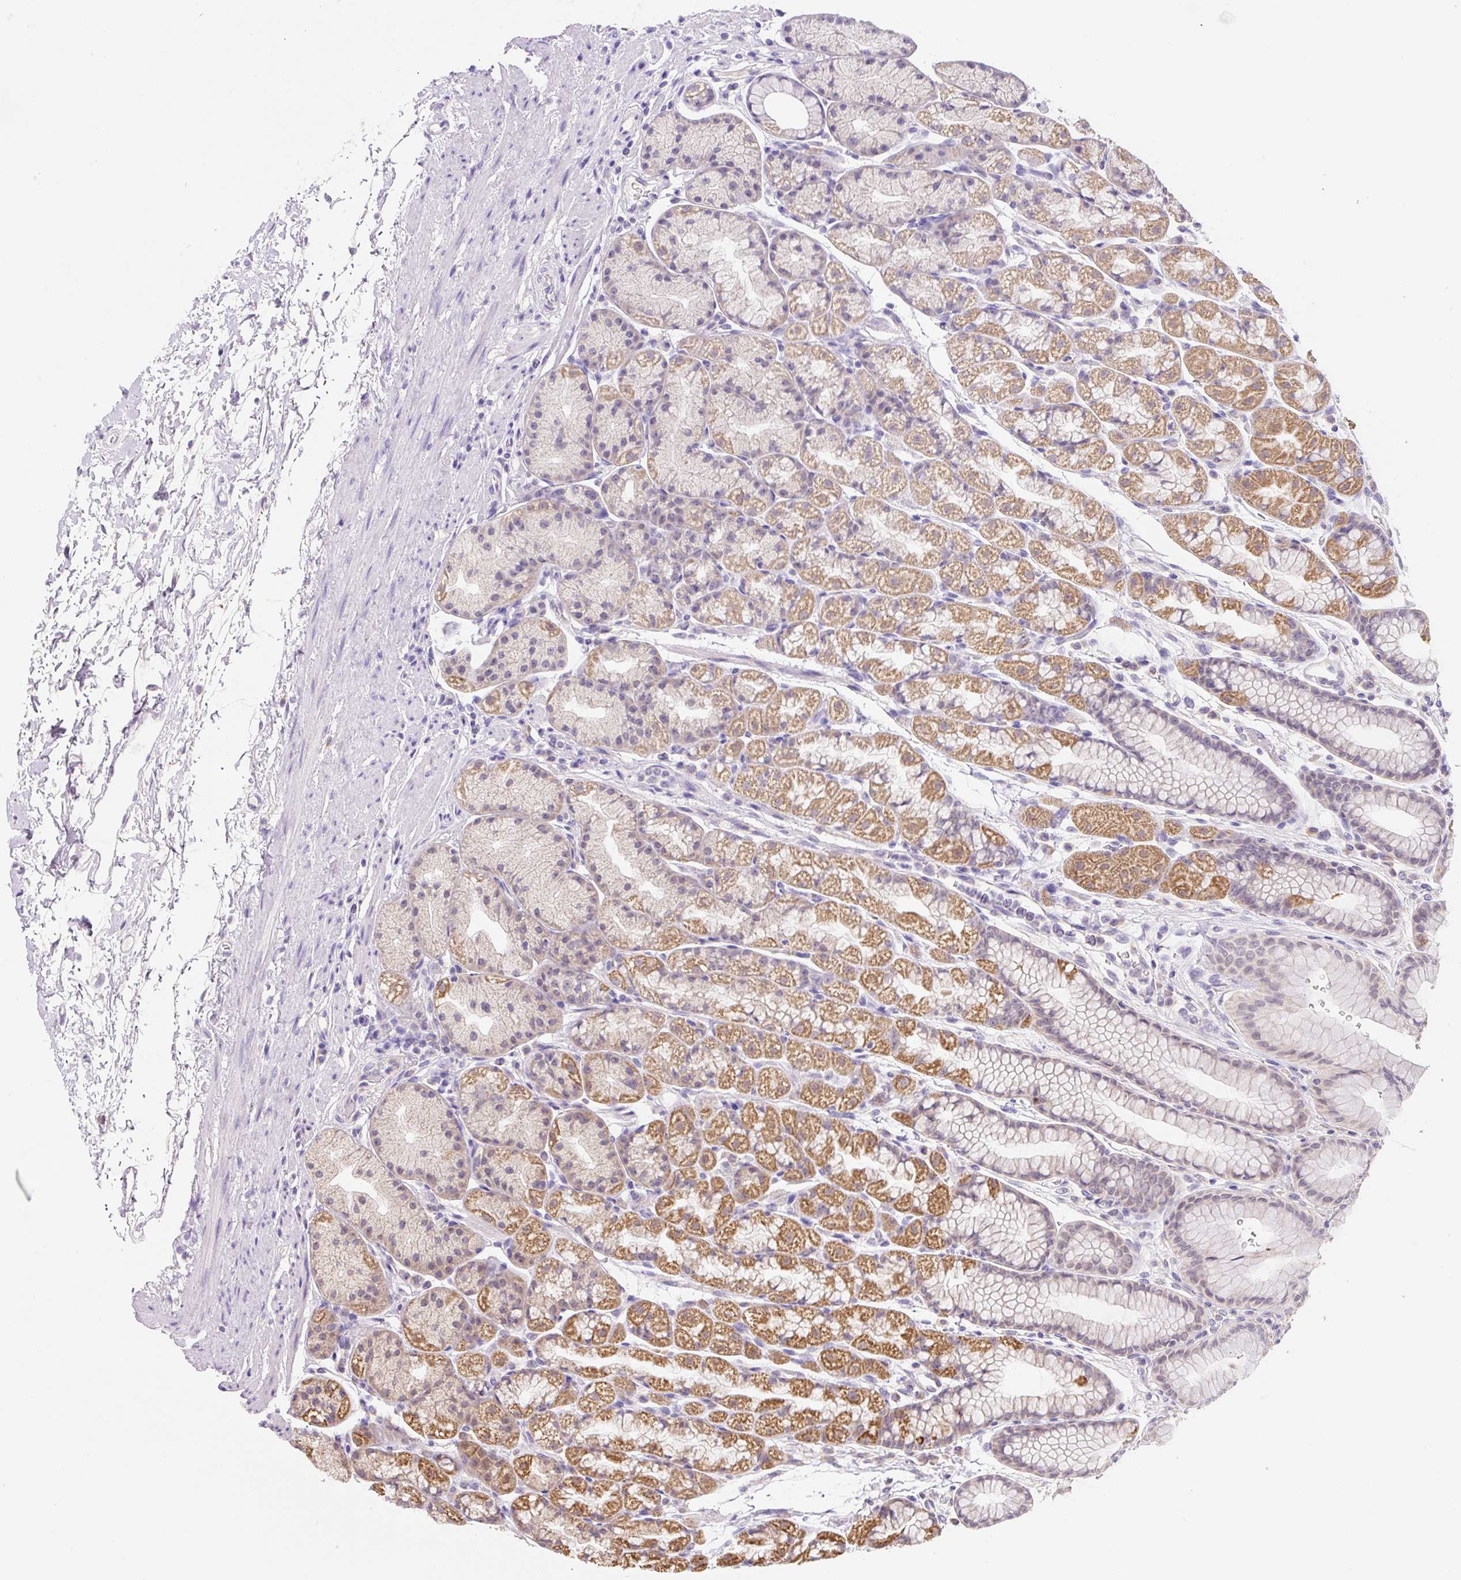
{"staining": {"intensity": "strong", "quantity": "25%-75%", "location": "cytoplasmic/membranous"}, "tissue": "stomach", "cell_type": "Glandular cells", "image_type": "normal", "snomed": [{"axis": "morphology", "description": "Normal tissue, NOS"}, {"axis": "topography", "description": "Stomach, lower"}], "caption": "Human stomach stained for a protein (brown) shows strong cytoplasmic/membranous positive staining in approximately 25%-75% of glandular cells.", "gene": "MFSD9", "patient": {"sex": "male", "age": 67}}